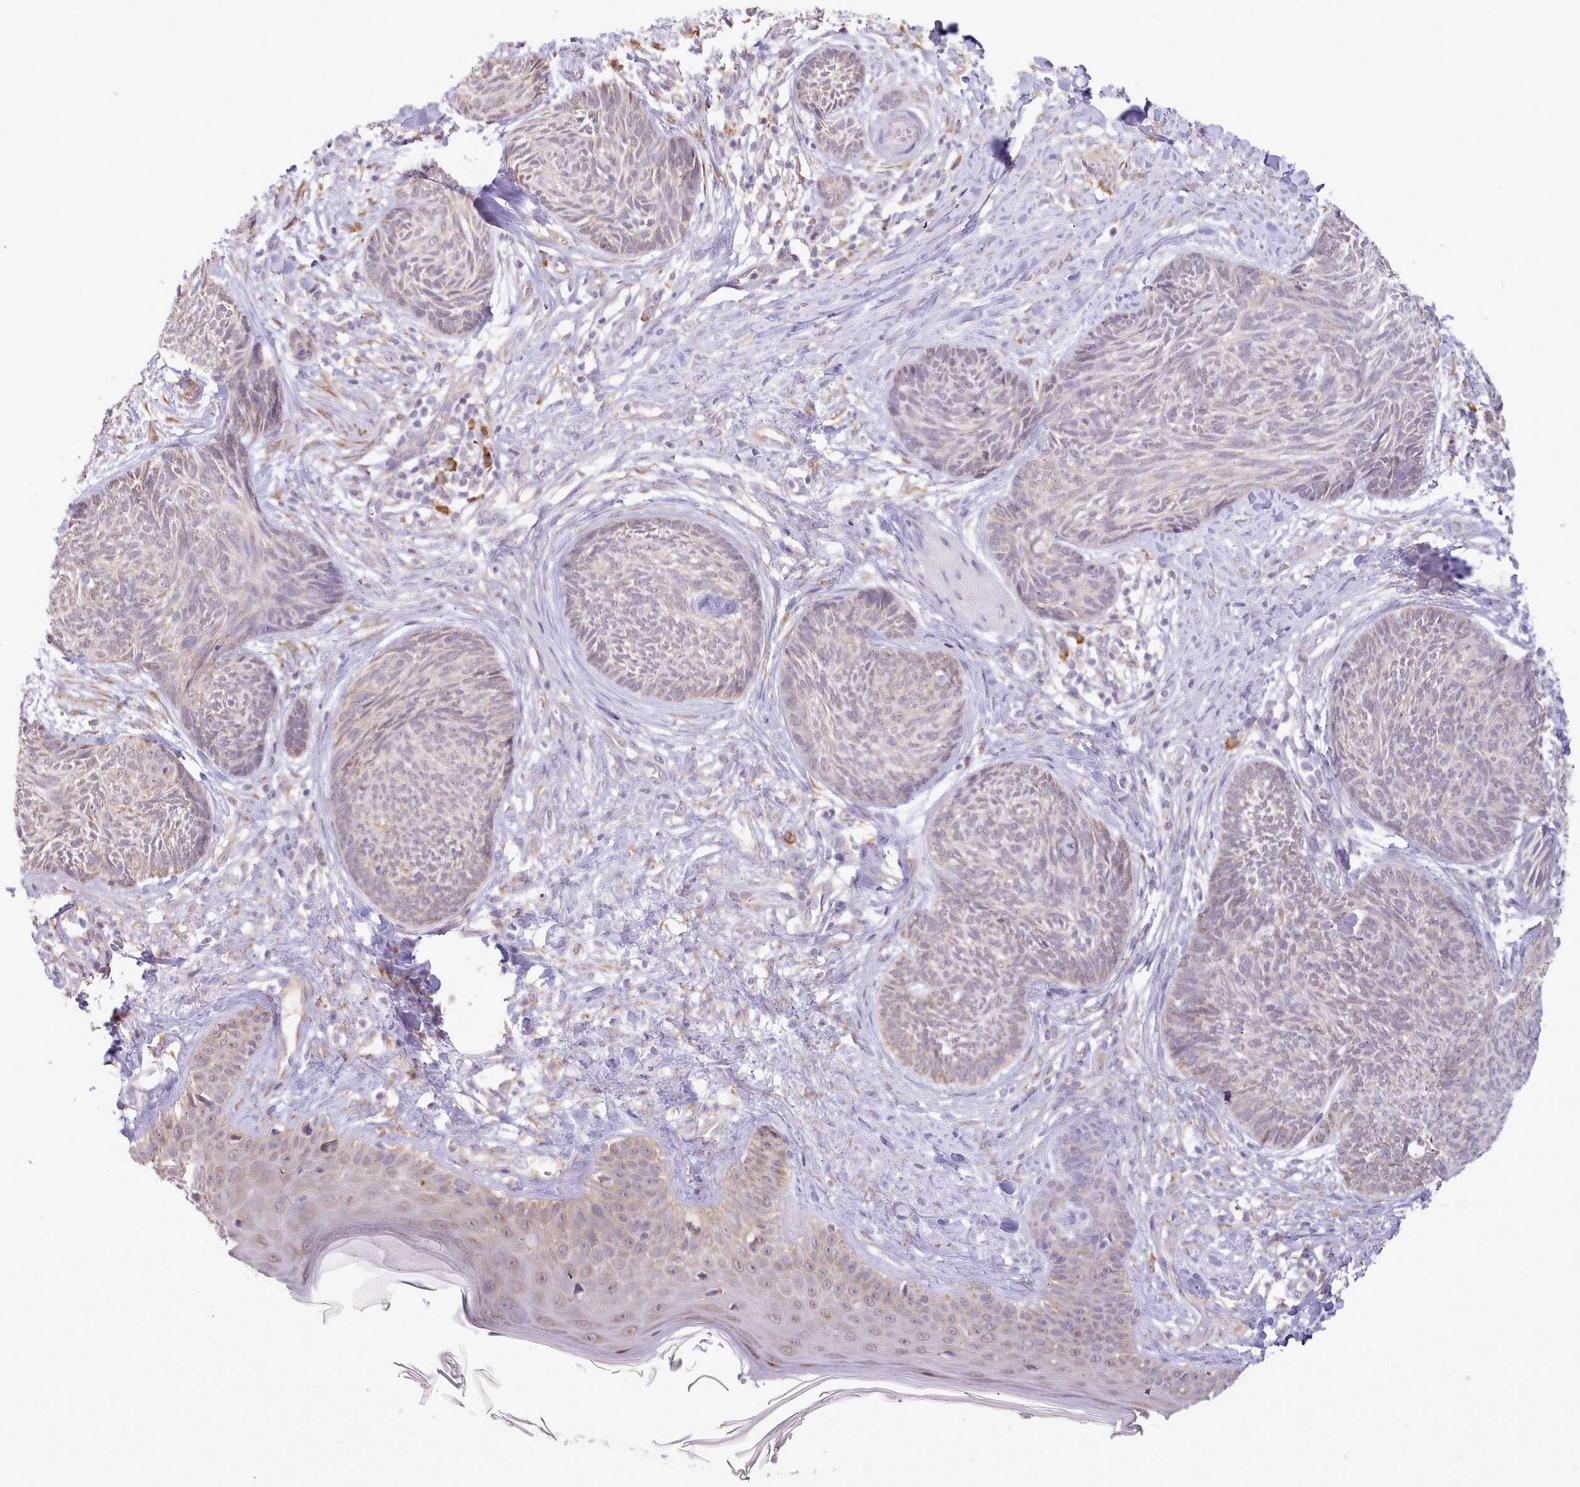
{"staining": {"intensity": "weak", "quantity": "<25%", "location": "cytoplasmic/membranous"}, "tissue": "skin cancer", "cell_type": "Tumor cells", "image_type": "cancer", "snomed": [{"axis": "morphology", "description": "Basal cell carcinoma"}, {"axis": "topography", "description": "Skin"}], "caption": "Immunohistochemistry image of neoplastic tissue: human basal cell carcinoma (skin) stained with DAB (3,3'-diaminobenzidine) exhibits no significant protein expression in tumor cells.", "gene": "SEC61B", "patient": {"sex": "male", "age": 73}}